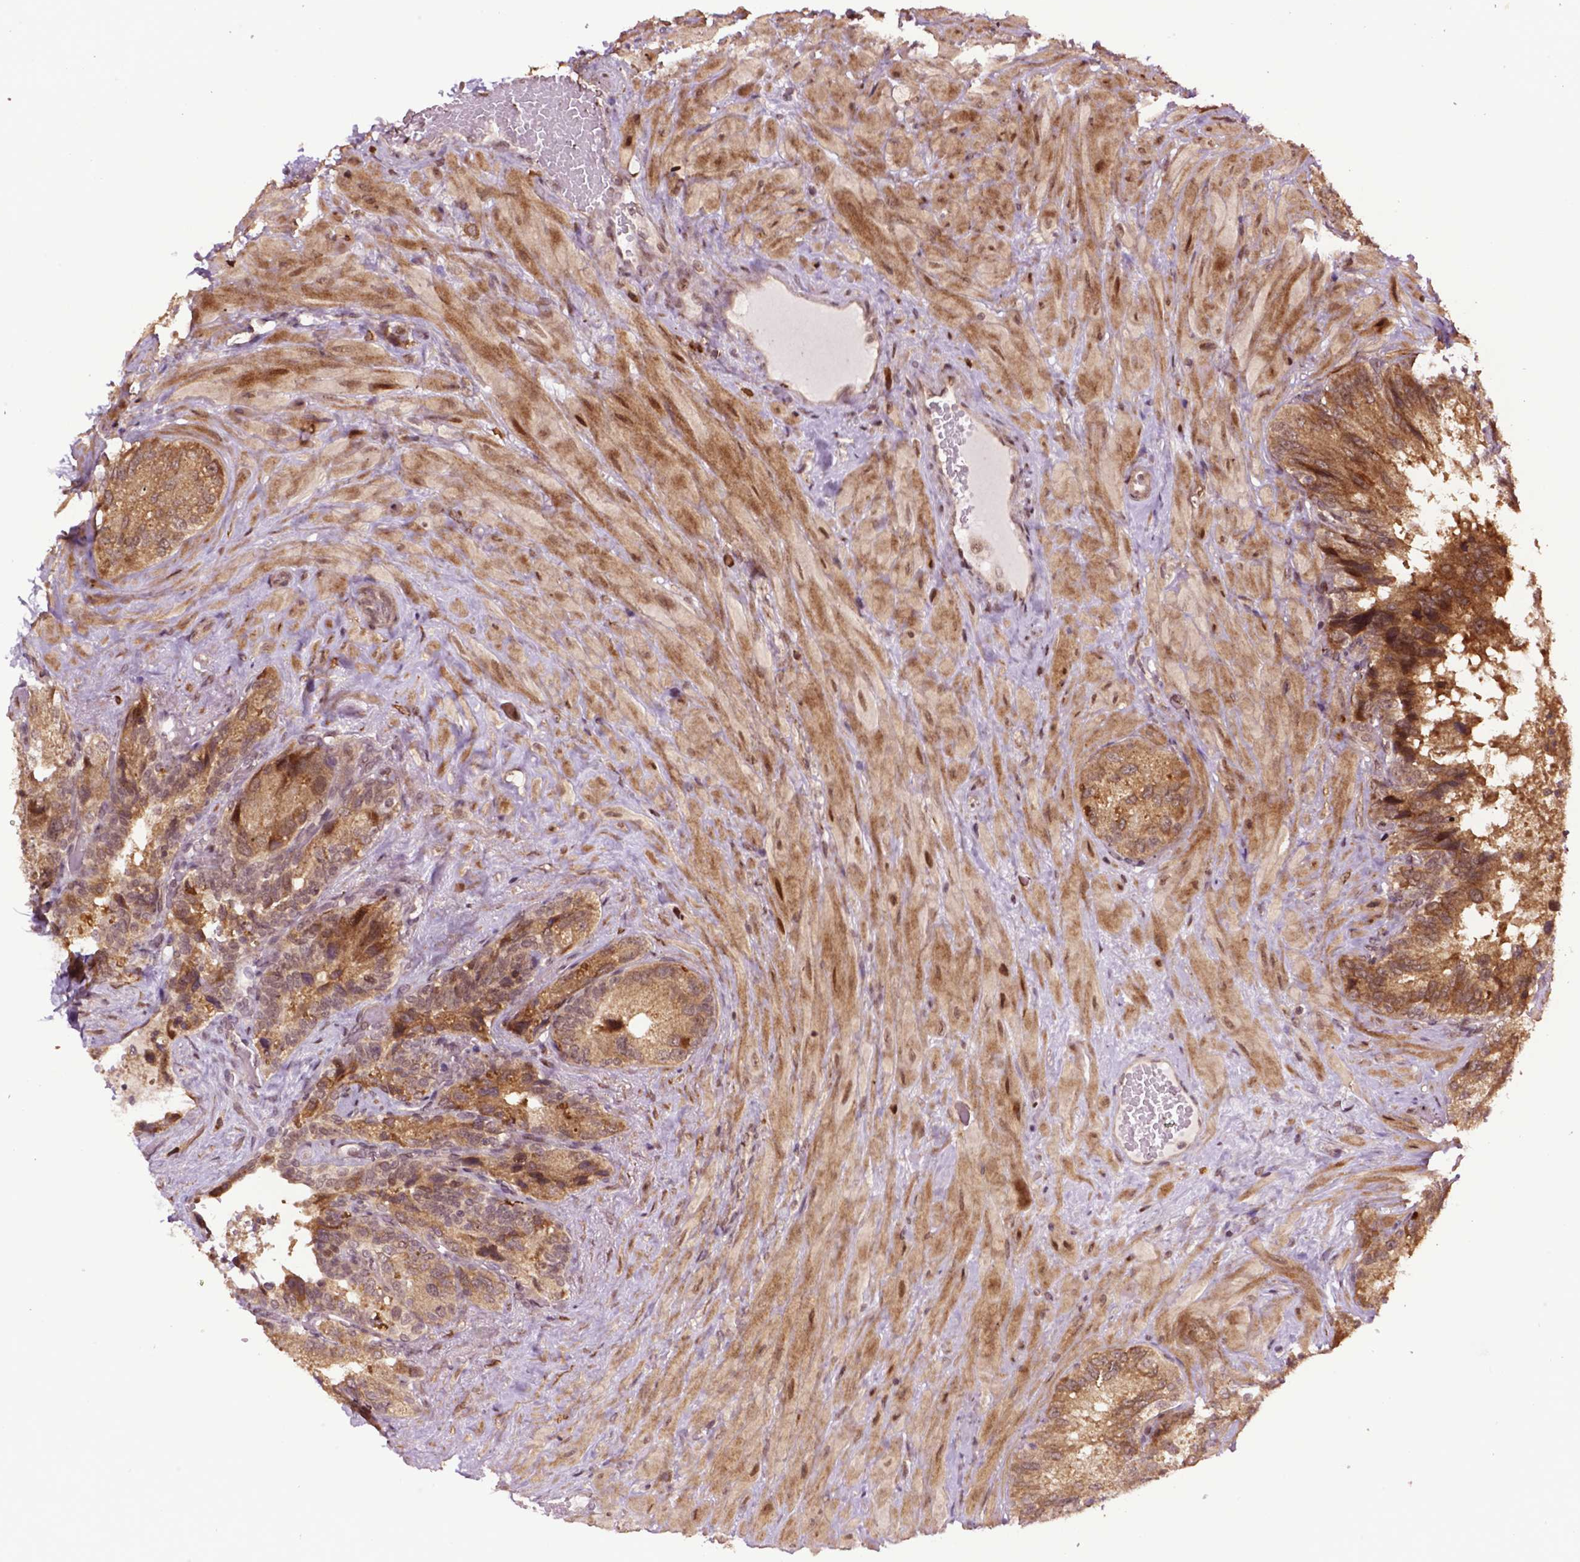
{"staining": {"intensity": "moderate", "quantity": ">75%", "location": "cytoplasmic/membranous,nuclear"}, "tissue": "seminal vesicle", "cell_type": "Glandular cells", "image_type": "normal", "snomed": [{"axis": "morphology", "description": "Normal tissue, NOS"}, {"axis": "topography", "description": "Seminal veicle"}], "caption": "This image shows normal seminal vesicle stained with immunohistochemistry to label a protein in brown. The cytoplasmic/membranous,nuclear of glandular cells show moderate positivity for the protein. Nuclei are counter-stained blue.", "gene": "TMX2", "patient": {"sex": "male", "age": 69}}